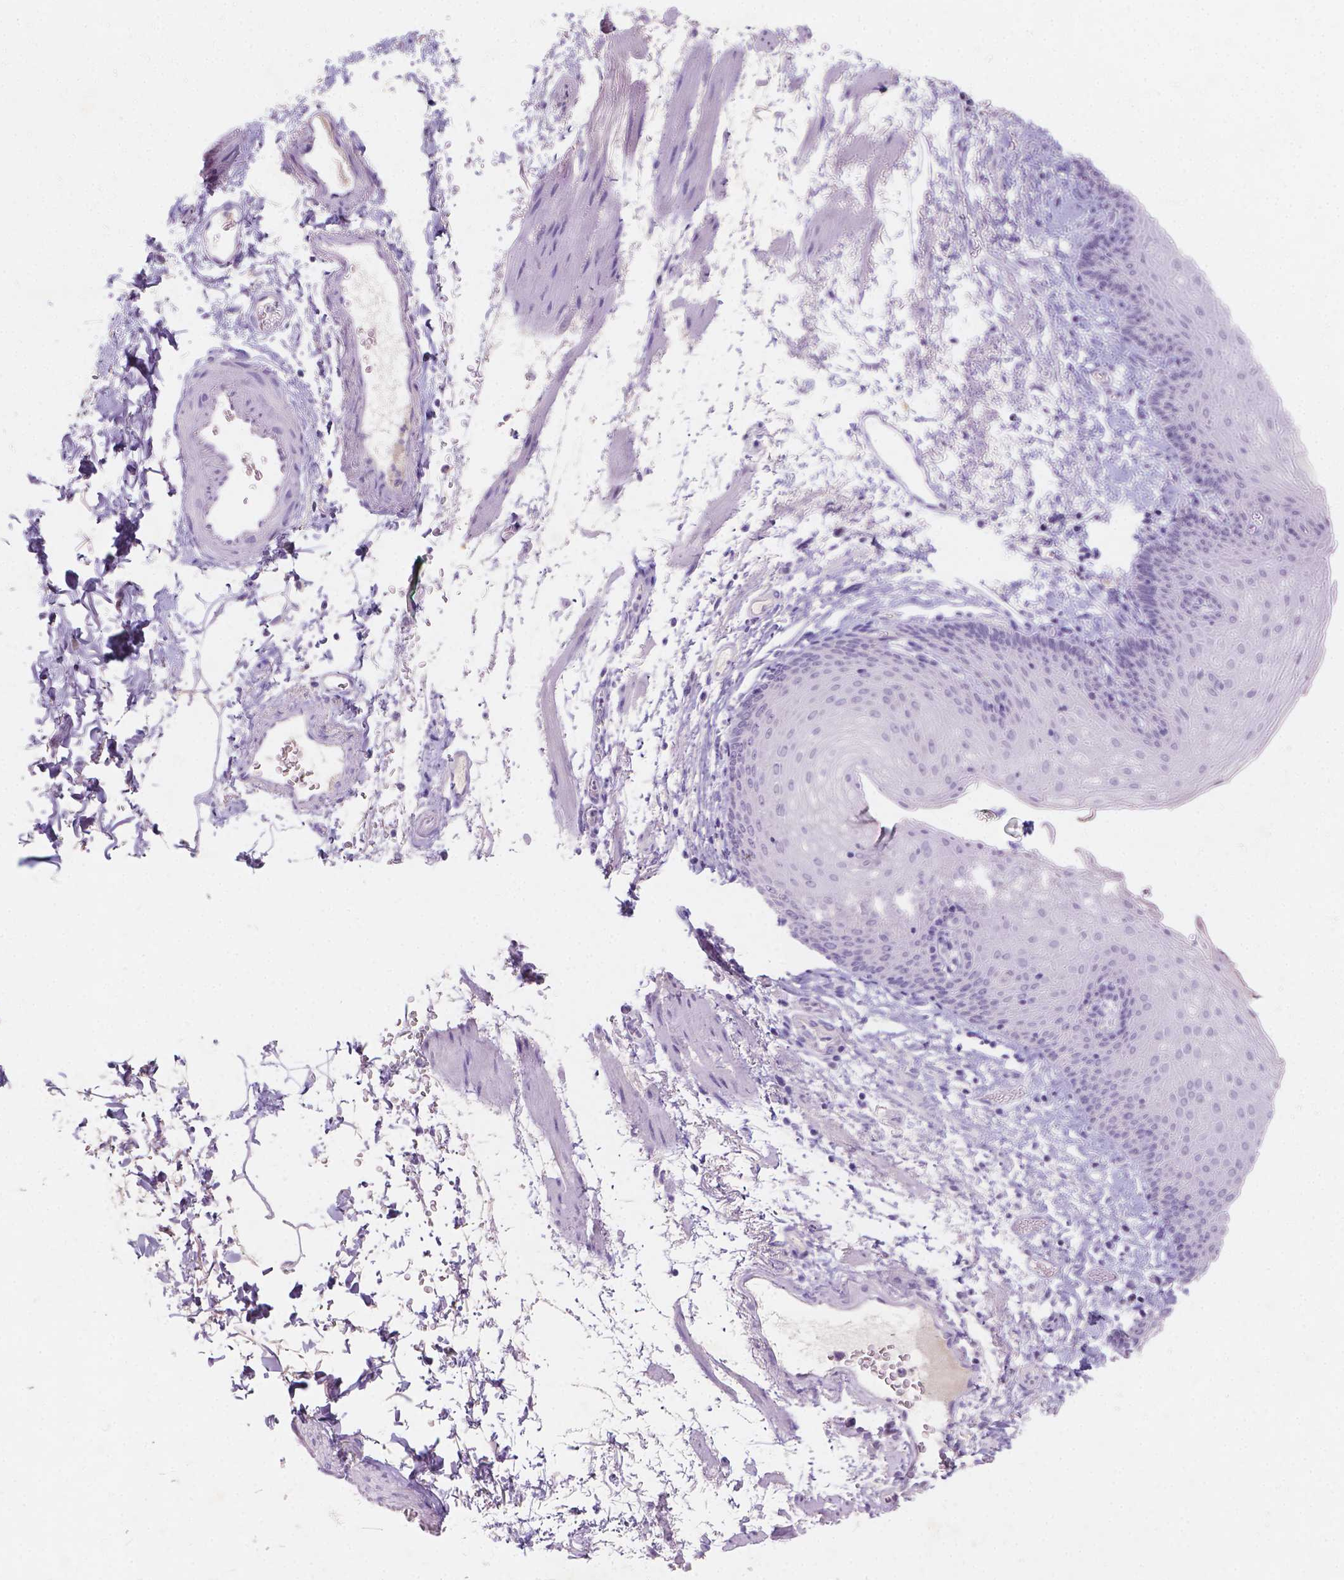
{"staining": {"intensity": "negative", "quantity": "none", "location": "none"}, "tissue": "esophagus", "cell_type": "Squamous epithelial cells", "image_type": "normal", "snomed": [{"axis": "morphology", "description": "Normal tissue, NOS"}, {"axis": "topography", "description": "Esophagus"}], "caption": "Esophagus stained for a protein using immunohistochemistry reveals no positivity squamous epithelial cells.", "gene": "GAL3ST2", "patient": {"sex": "female", "age": 64}}